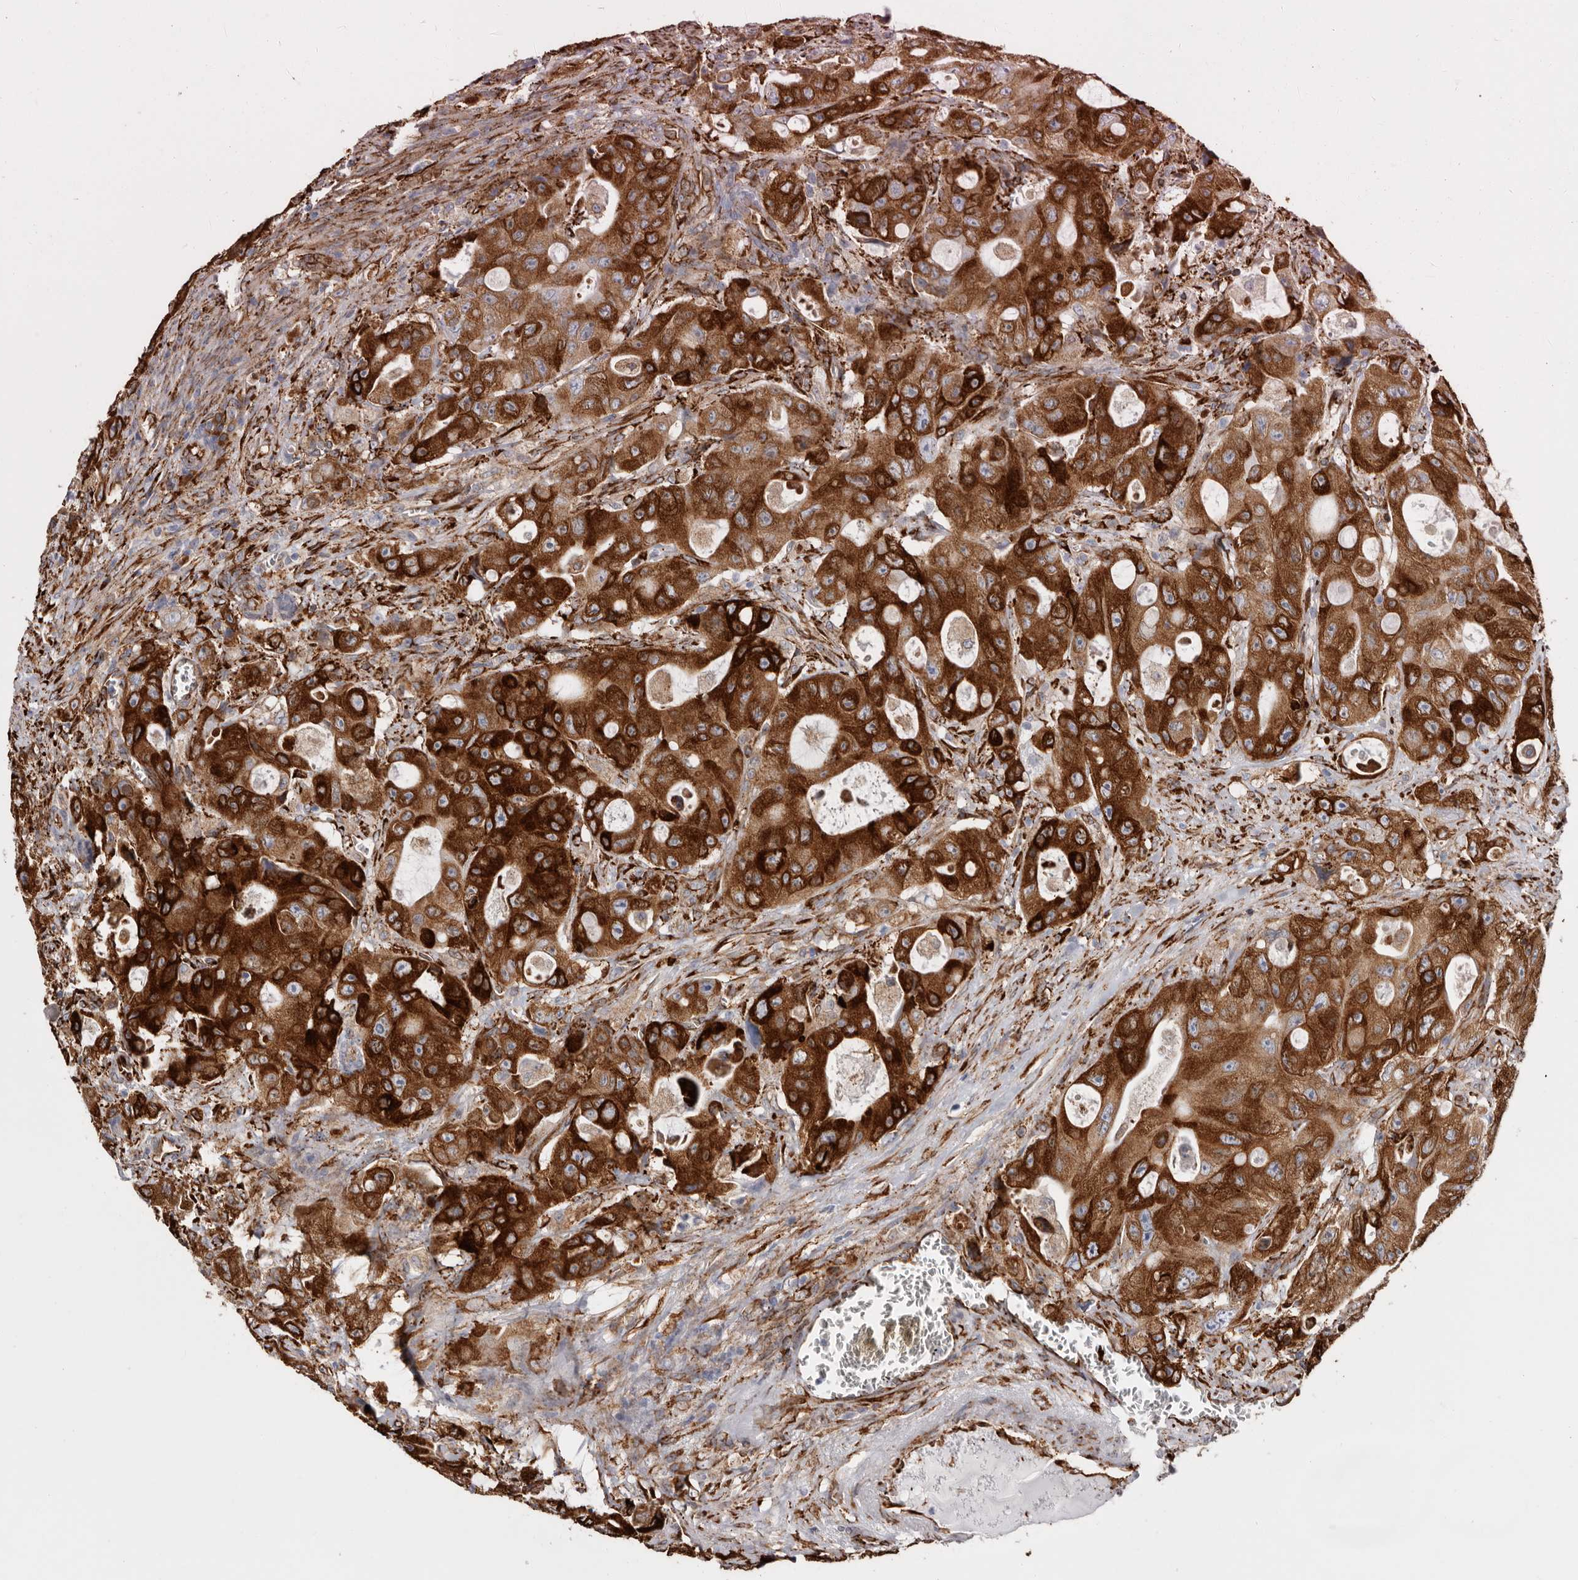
{"staining": {"intensity": "strong", "quantity": ">75%", "location": "cytoplasmic/membranous"}, "tissue": "colorectal cancer", "cell_type": "Tumor cells", "image_type": "cancer", "snomed": [{"axis": "morphology", "description": "Adenocarcinoma, NOS"}, {"axis": "topography", "description": "Colon"}], "caption": "Human adenocarcinoma (colorectal) stained with a brown dye displays strong cytoplasmic/membranous positive positivity in about >75% of tumor cells.", "gene": "SEMA3E", "patient": {"sex": "female", "age": 46}}